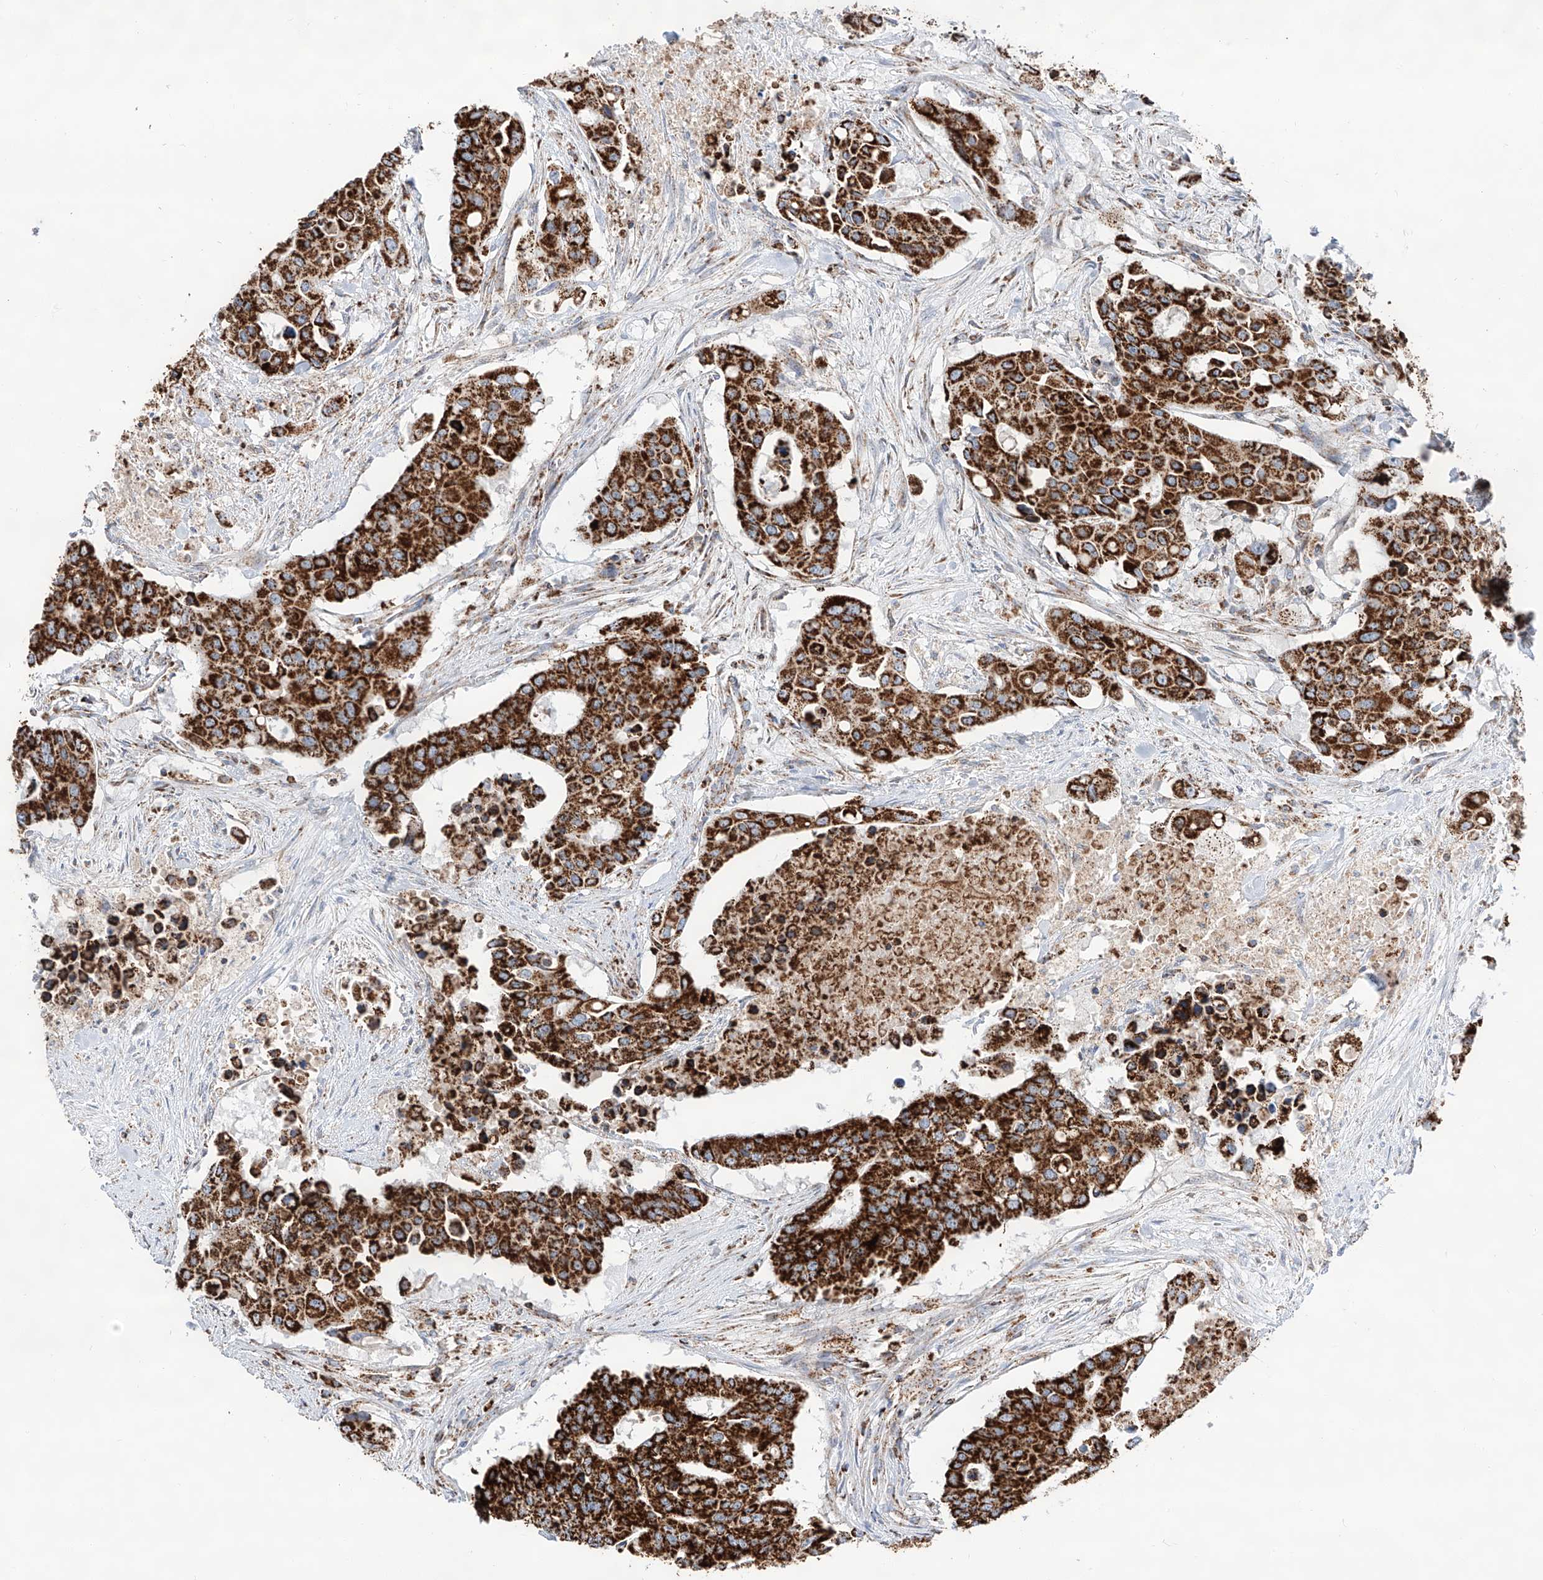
{"staining": {"intensity": "strong", "quantity": ">75%", "location": "cytoplasmic/membranous"}, "tissue": "colorectal cancer", "cell_type": "Tumor cells", "image_type": "cancer", "snomed": [{"axis": "morphology", "description": "Adenocarcinoma, NOS"}, {"axis": "topography", "description": "Colon"}], "caption": "This photomicrograph exhibits immunohistochemistry (IHC) staining of colorectal cancer (adenocarcinoma), with high strong cytoplasmic/membranous expression in about >75% of tumor cells.", "gene": "TTC27", "patient": {"sex": "male", "age": 77}}